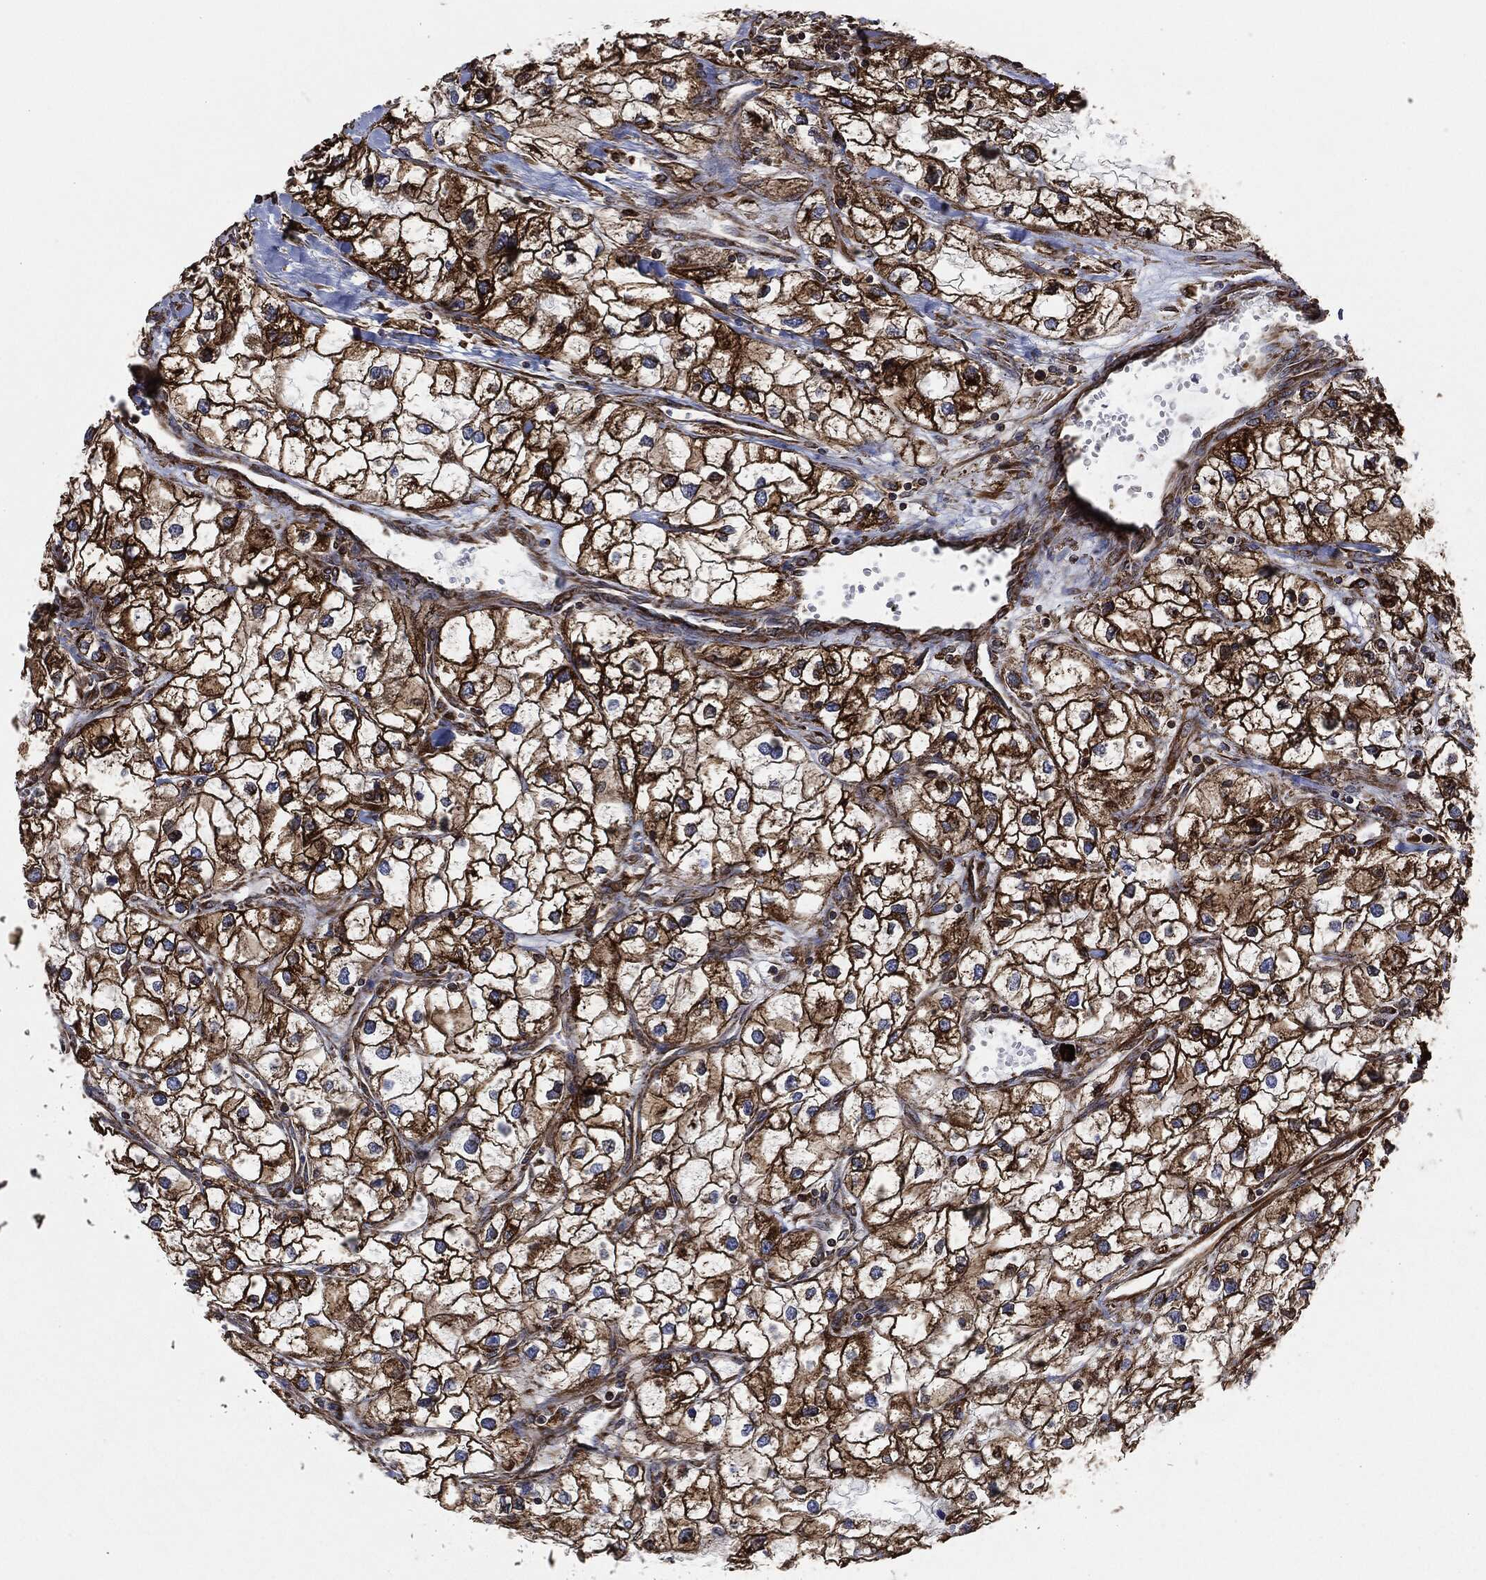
{"staining": {"intensity": "strong", "quantity": ">75%", "location": "cytoplasmic/membranous"}, "tissue": "renal cancer", "cell_type": "Tumor cells", "image_type": "cancer", "snomed": [{"axis": "morphology", "description": "Adenocarcinoma, NOS"}, {"axis": "topography", "description": "Kidney"}], "caption": "Tumor cells reveal high levels of strong cytoplasmic/membranous staining in about >75% of cells in adenocarcinoma (renal). Nuclei are stained in blue.", "gene": "AMFR", "patient": {"sex": "male", "age": 59}}